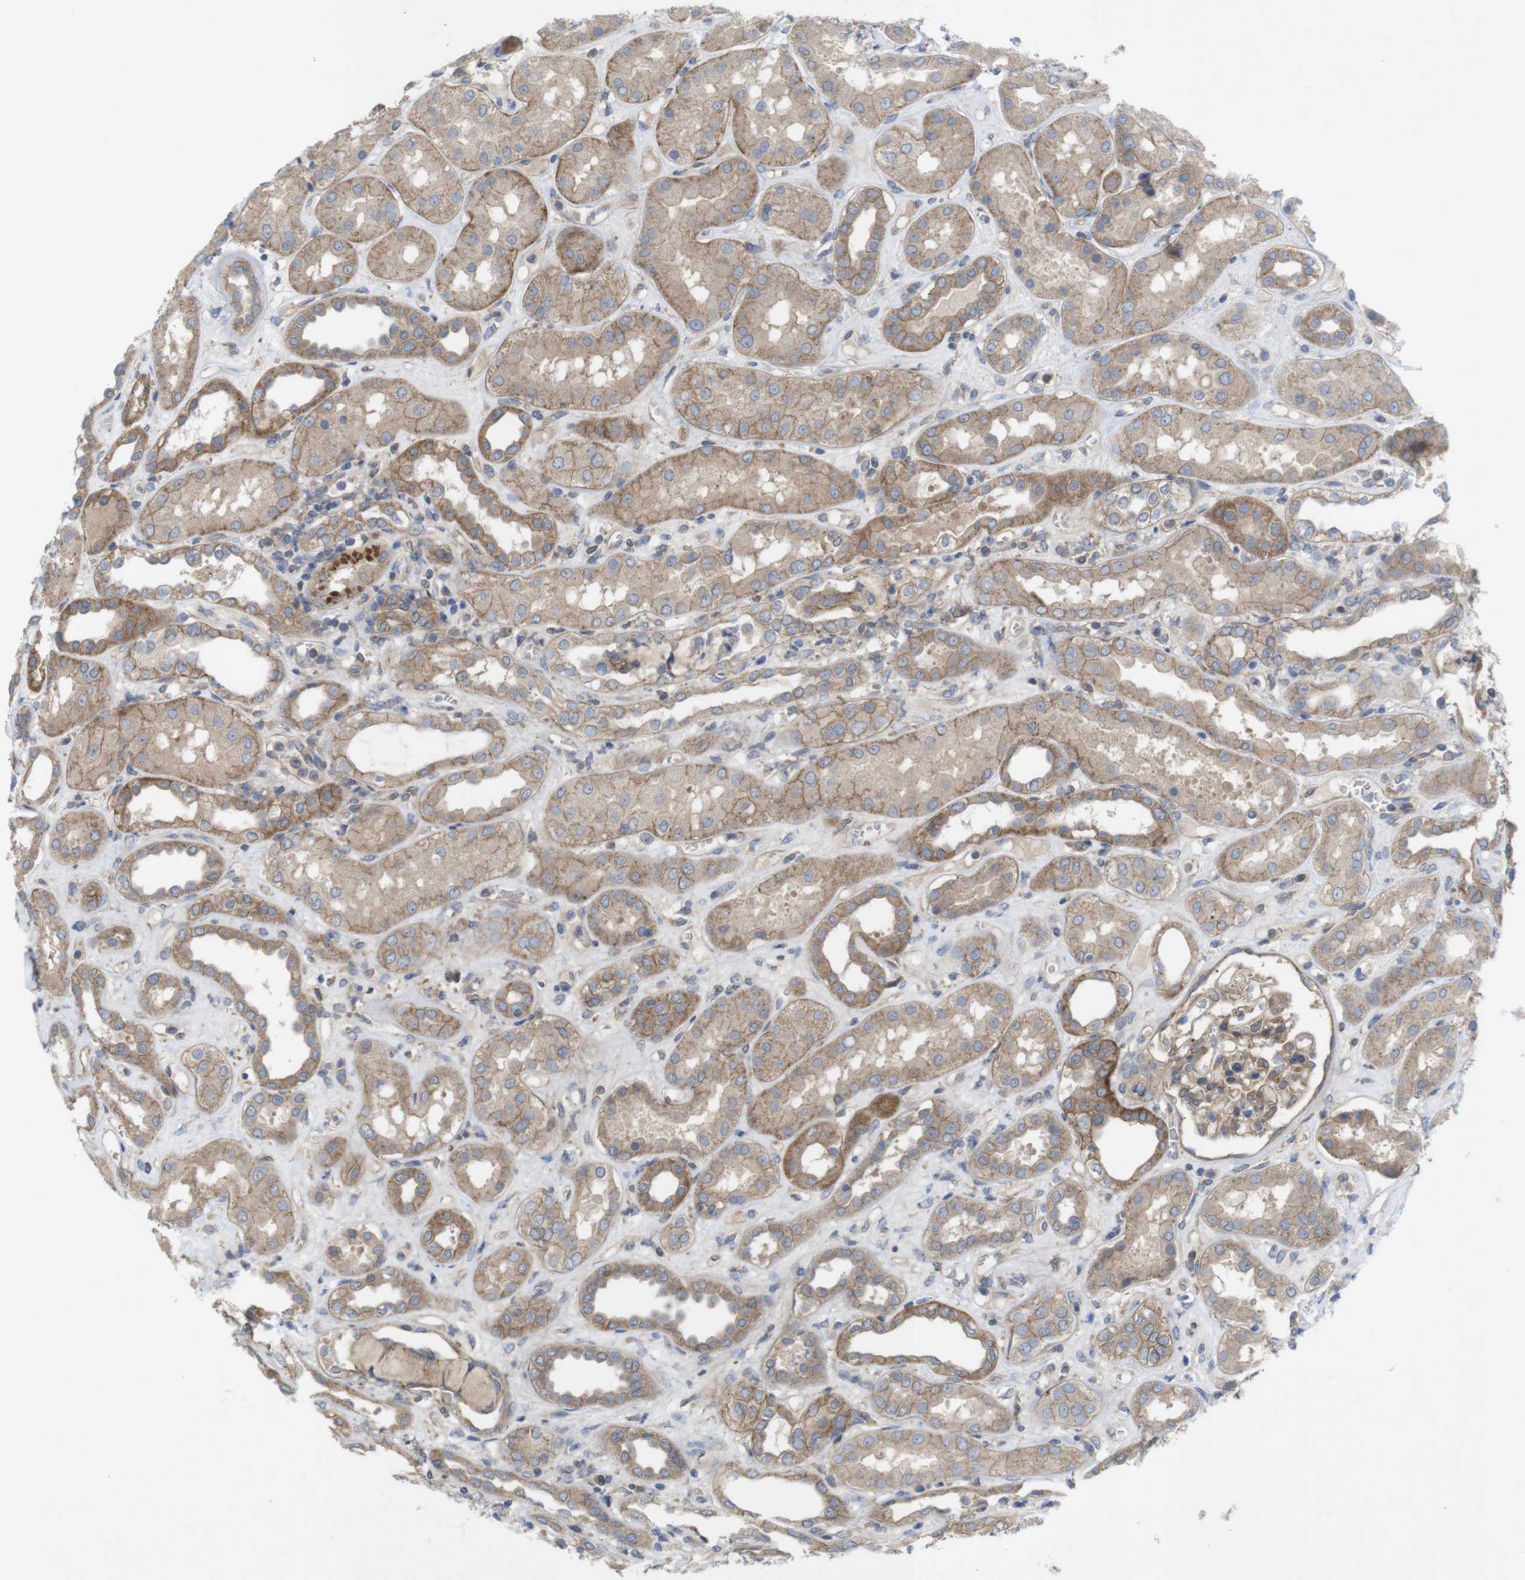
{"staining": {"intensity": "moderate", "quantity": ">75%", "location": "cytoplasmic/membranous"}, "tissue": "kidney", "cell_type": "Cells in glomeruli", "image_type": "normal", "snomed": [{"axis": "morphology", "description": "Normal tissue, NOS"}, {"axis": "topography", "description": "Kidney"}], "caption": "A brown stain shows moderate cytoplasmic/membranous staining of a protein in cells in glomeruli of unremarkable human kidney.", "gene": "KIDINS220", "patient": {"sex": "male", "age": 59}}